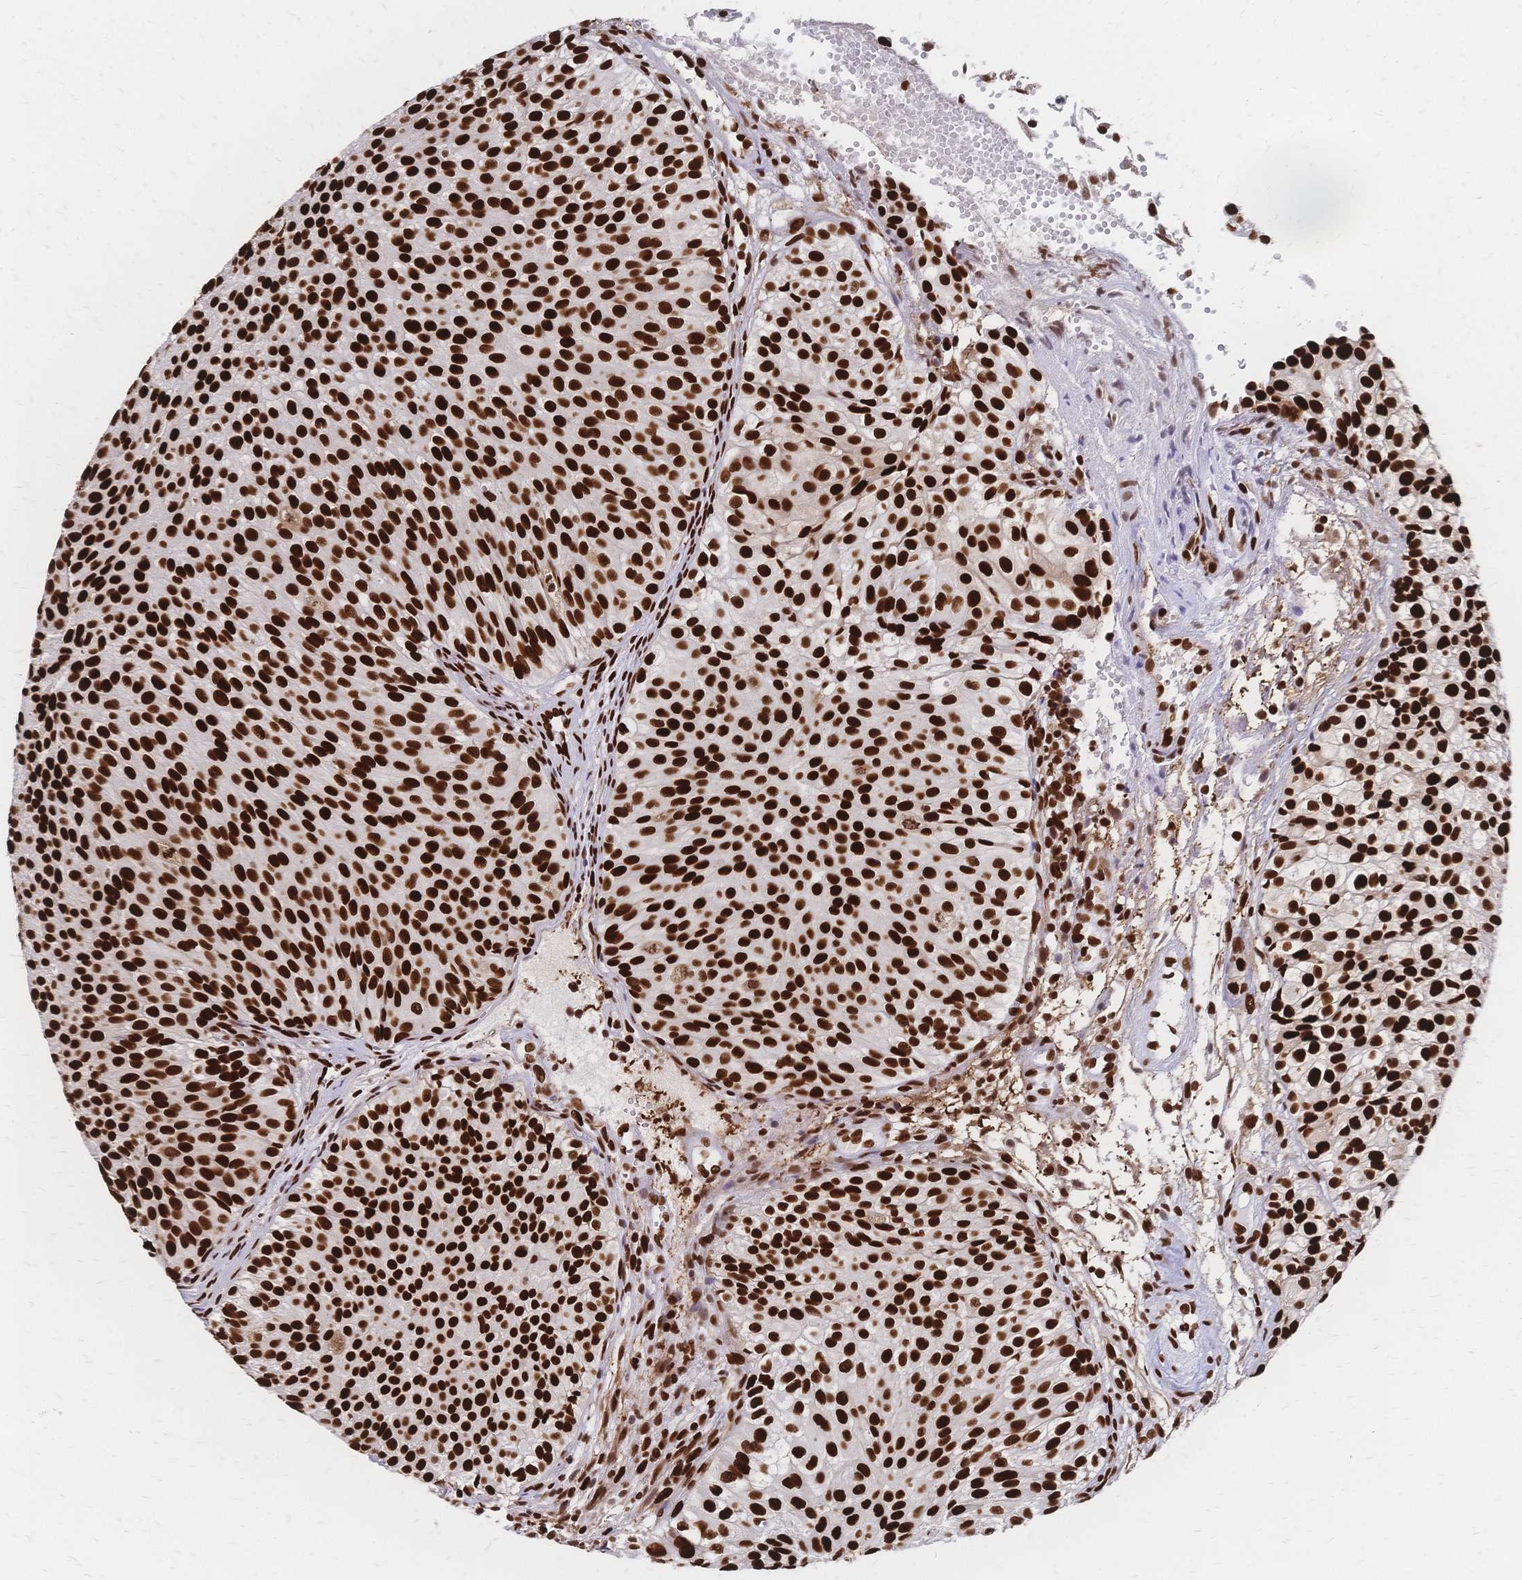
{"staining": {"intensity": "strong", "quantity": ">75%", "location": "nuclear"}, "tissue": "urothelial cancer", "cell_type": "Tumor cells", "image_type": "cancer", "snomed": [{"axis": "morphology", "description": "Urothelial carcinoma, Low grade"}, {"axis": "topography", "description": "Urinary bladder"}], "caption": "About >75% of tumor cells in urothelial cancer reveal strong nuclear protein expression as visualized by brown immunohistochemical staining.", "gene": "HDGF", "patient": {"sex": "male", "age": 70}}